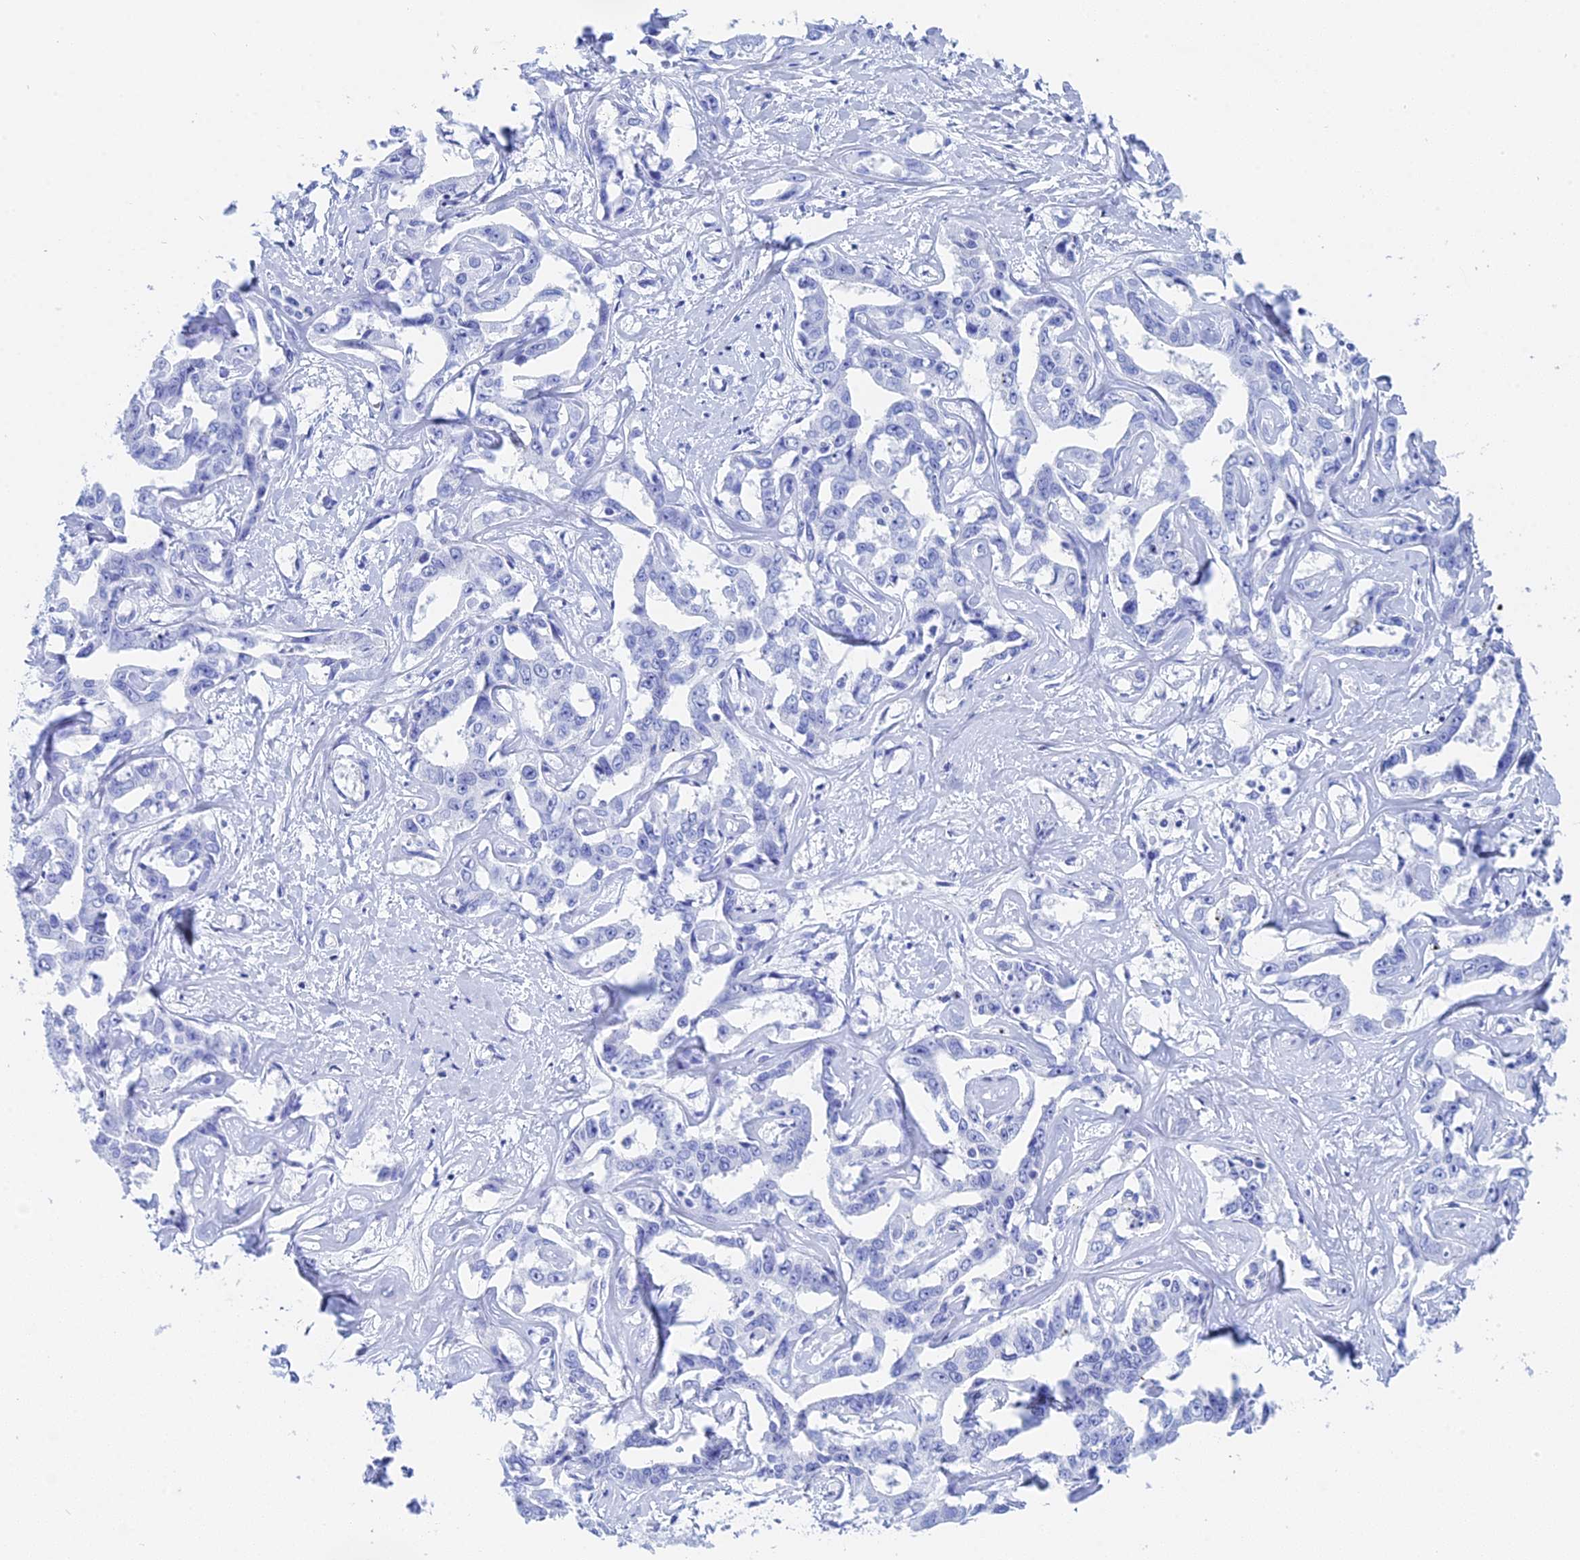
{"staining": {"intensity": "negative", "quantity": "none", "location": "none"}, "tissue": "liver cancer", "cell_type": "Tumor cells", "image_type": "cancer", "snomed": [{"axis": "morphology", "description": "Cholangiocarcinoma"}, {"axis": "topography", "description": "Liver"}], "caption": "There is no significant staining in tumor cells of liver cholangiocarcinoma.", "gene": "TEX101", "patient": {"sex": "male", "age": 59}}